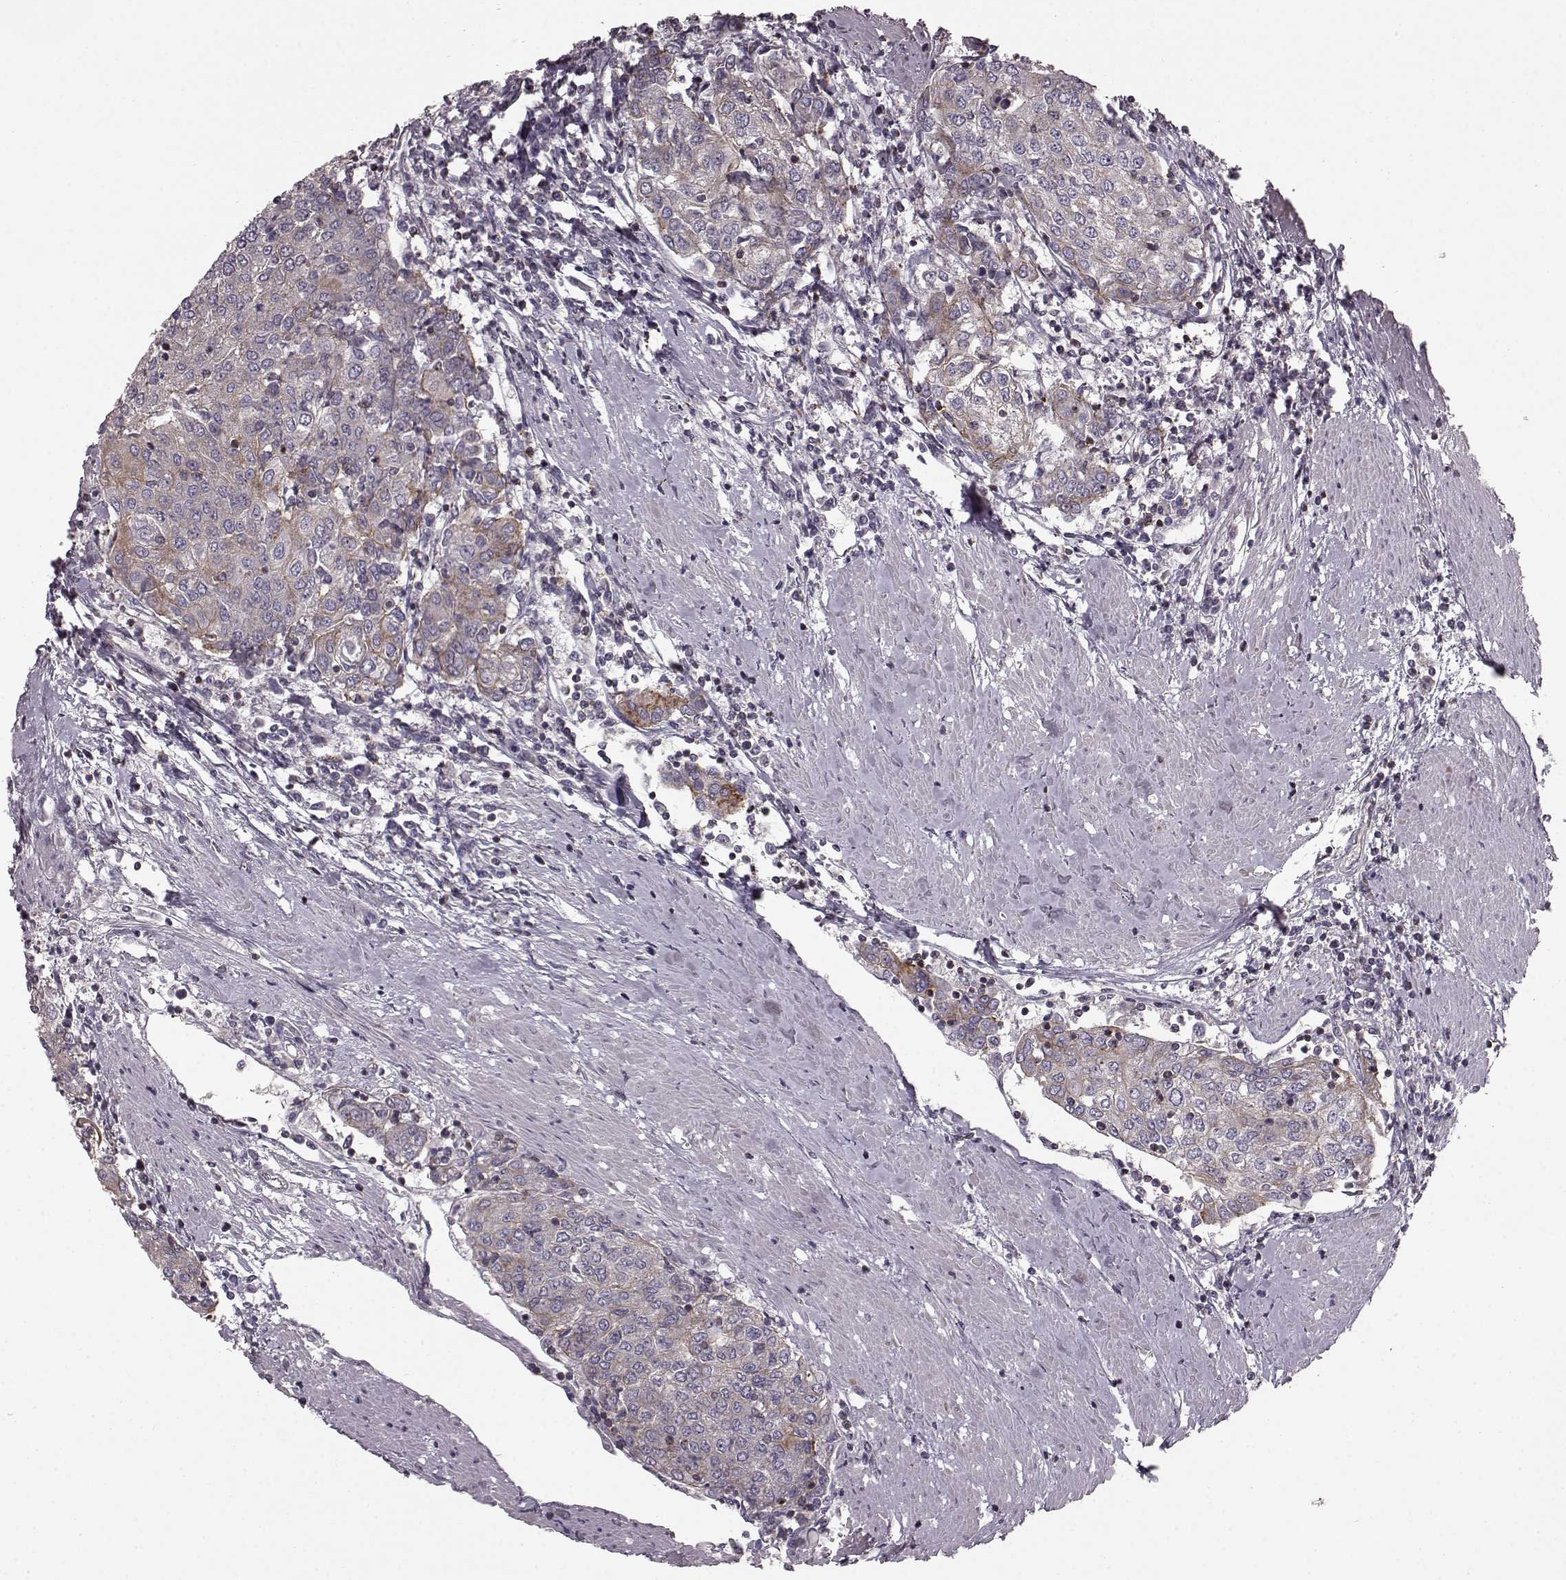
{"staining": {"intensity": "weak", "quantity": "<25%", "location": "cytoplasmic/membranous"}, "tissue": "urothelial cancer", "cell_type": "Tumor cells", "image_type": "cancer", "snomed": [{"axis": "morphology", "description": "Urothelial carcinoma, High grade"}, {"axis": "topography", "description": "Urinary bladder"}], "caption": "There is no significant staining in tumor cells of urothelial carcinoma (high-grade).", "gene": "SLC22A18", "patient": {"sex": "female", "age": 85}}